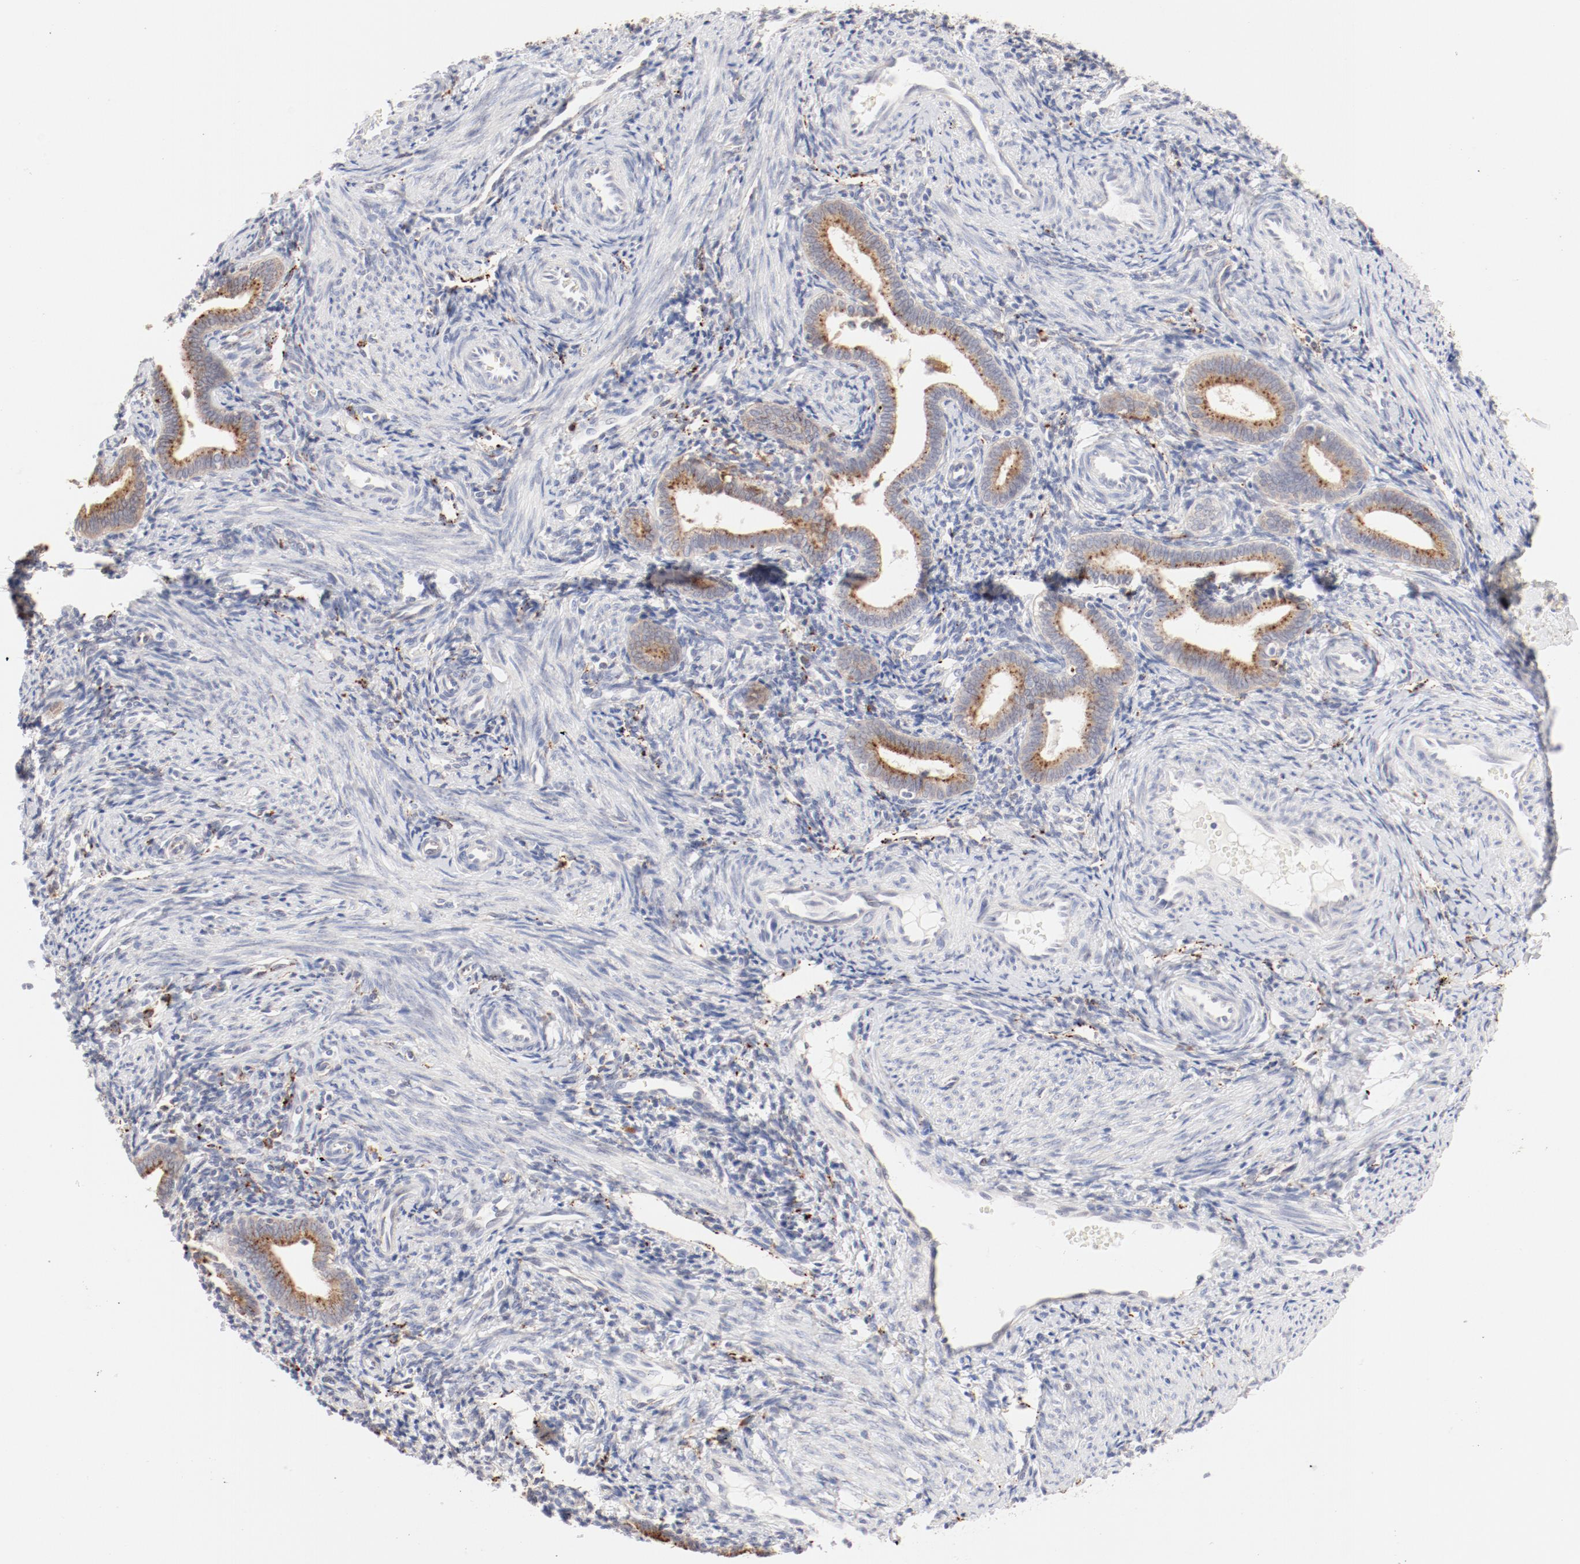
{"staining": {"intensity": "moderate", "quantity": "<25%", "location": "cytoplasmic/membranous"}, "tissue": "endometrium", "cell_type": "Cells in endometrial stroma", "image_type": "normal", "snomed": [{"axis": "morphology", "description": "Normal tissue, NOS"}, {"axis": "topography", "description": "Uterus"}, {"axis": "topography", "description": "Endometrium"}], "caption": "Immunohistochemical staining of unremarkable endometrium demonstrates moderate cytoplasmic/membranous protein expression in approximately <25% of cells in endometrial stroma.", "gene": "CTSH", "patient": {"sex": "female", "age": 33}}